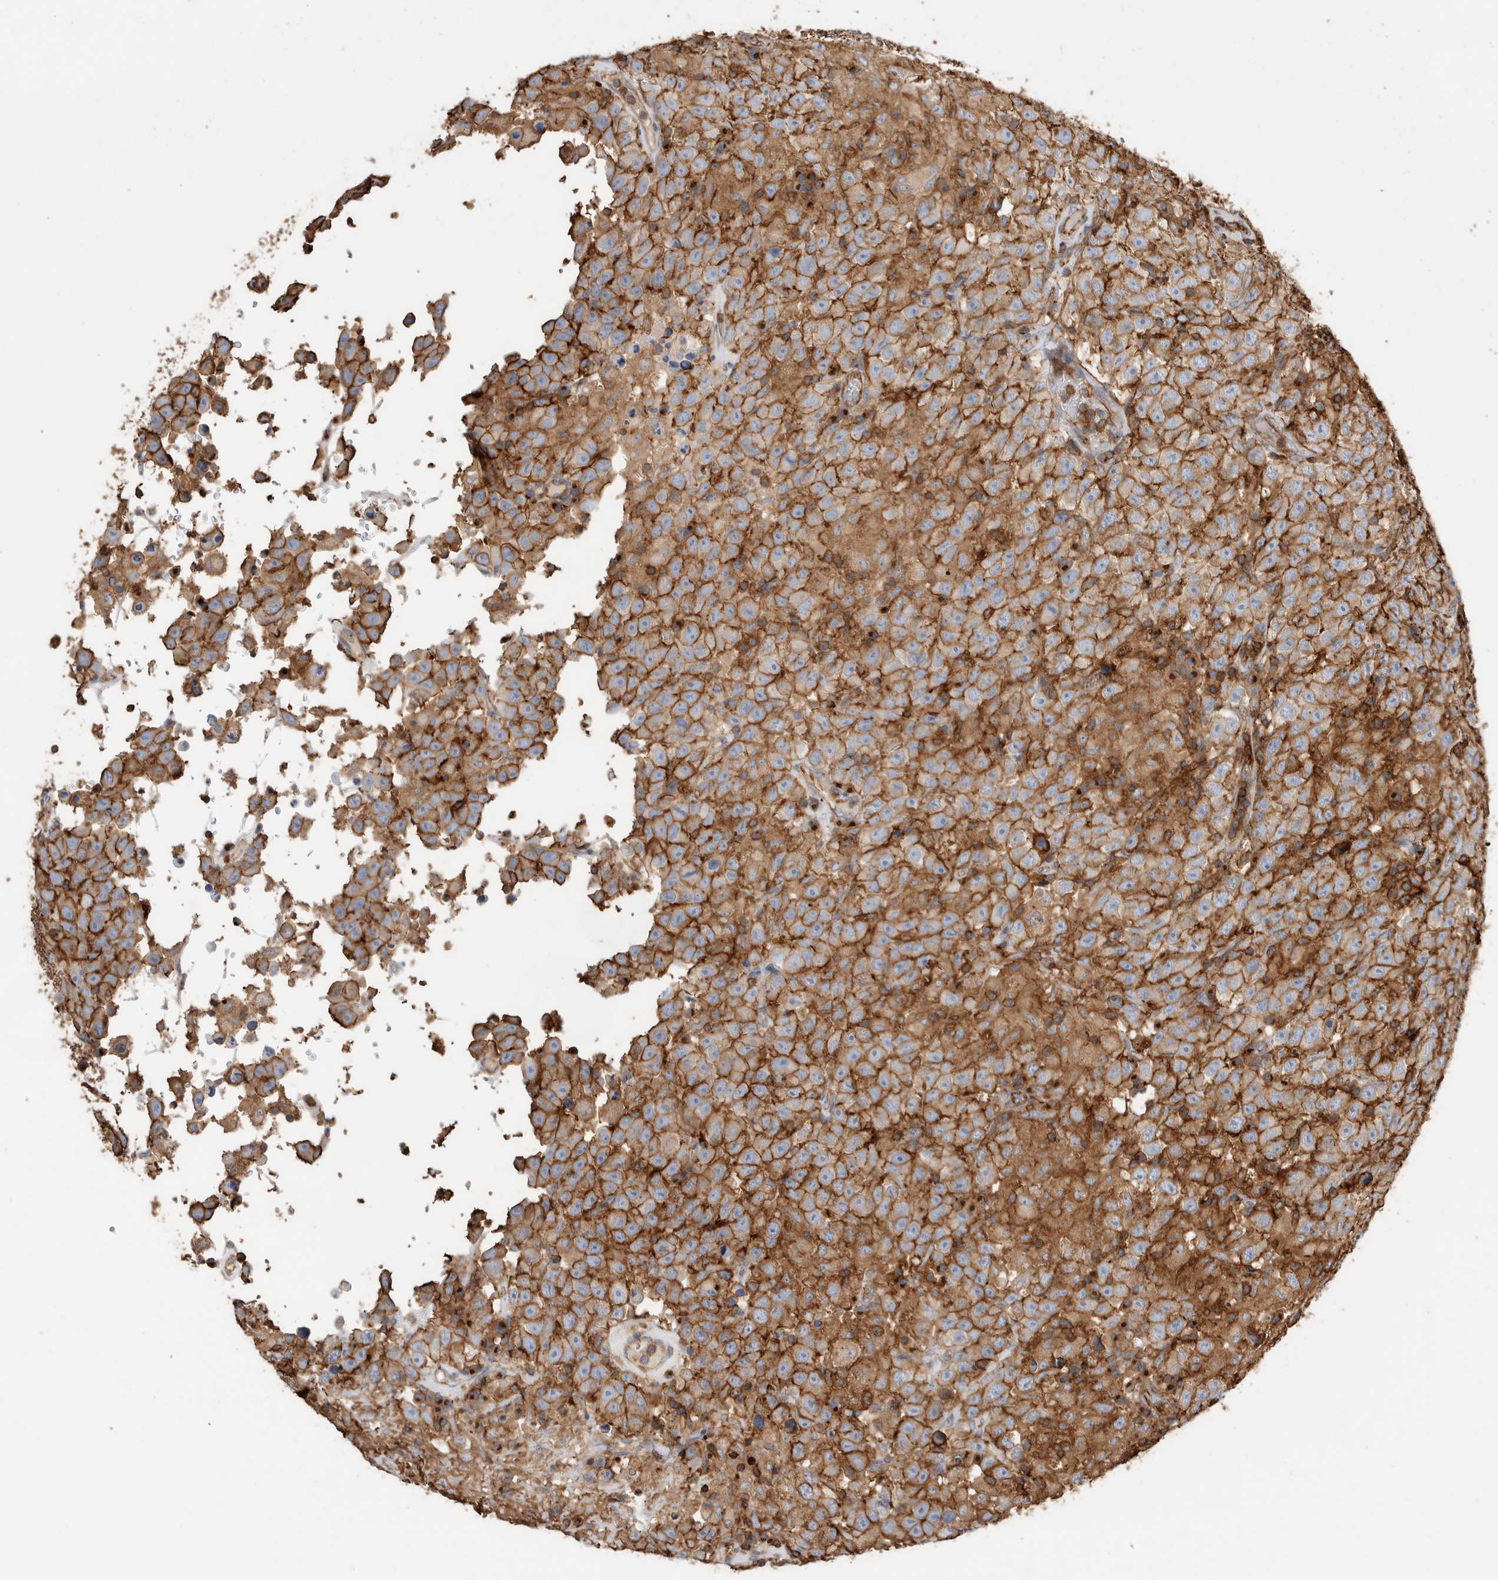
{"staining": {"intensity": "strong", "quantity": ">75%", "location": "cytoplasmic/membranous"}, "tissue": "testis cancer", "cell_type": "Tumor cells", "image_type": "cancer", "snomed": [{"axis": "morphology", "description": "Seminoma, NOS"}, {"axis": "topography", "description": "Testis"}], "caption": "Immunohistochemistry micrograph of neoplastic tissue: testis cancer (seminoma) stained using immunohistochemistry (IHC) reveals high levels of strong protein expression localized specifically in the cytoplasmic/membranous of tumor cells, appearing as a cytoplasmic/membranous brown color.", "gene": "GPER1", "patient": {"sex": "male", "age": 41}}